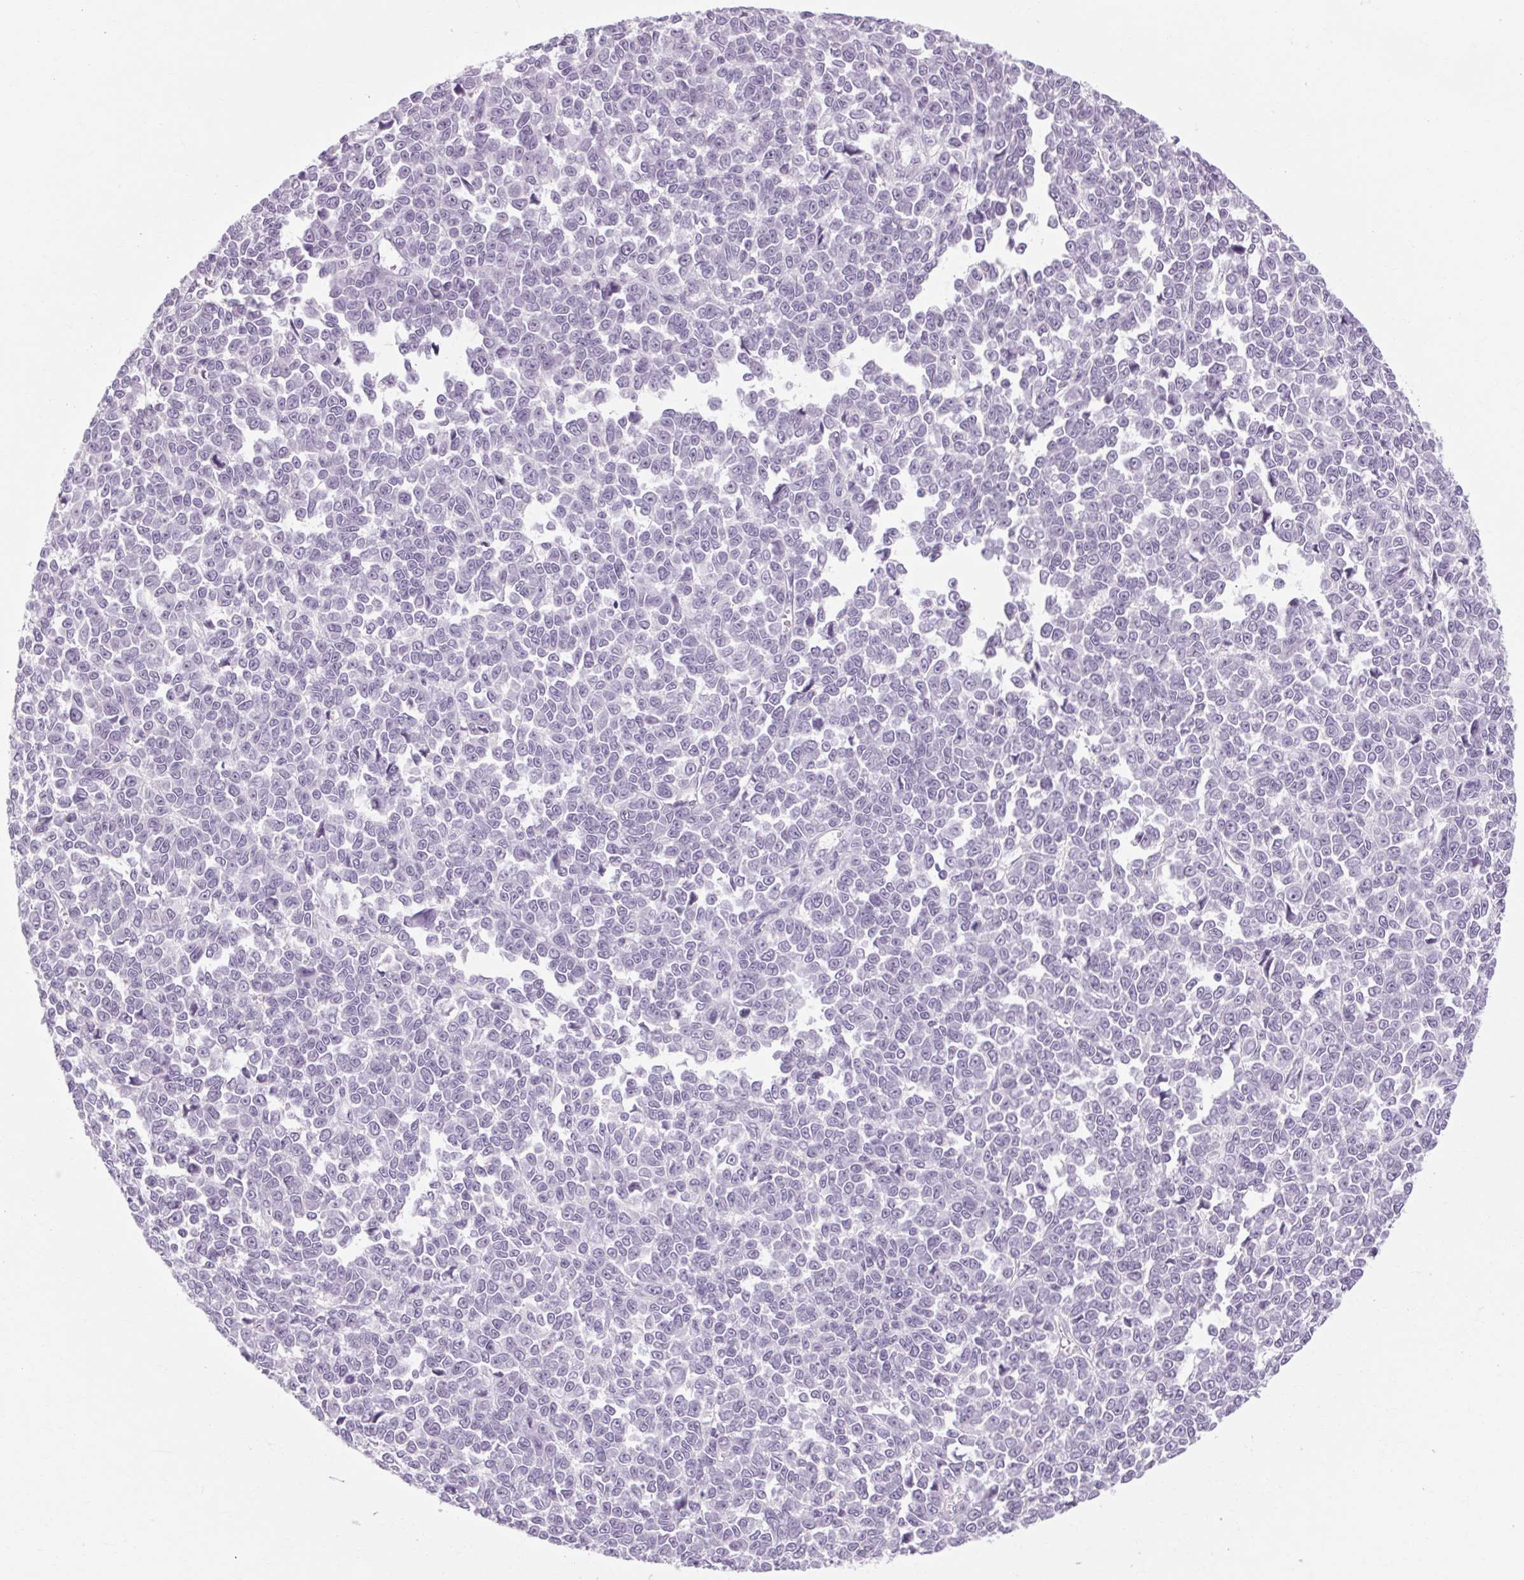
{"staining": {"intensity": "negative", "quantity": "none", "location": "none"}, "tissue": "melanoma", "cell_type": "Tumor cells", "image_type": "cancer", "snomed": [{"axis": "morphology", "description": "Malignant melanoma, NOS"}, {"axis": "topography", "description": "Skin"}], "caption": "Immunohistochemical staining of melanoma exhibits no significant staining in tumor cells. (Stains: DAB (3,3'-diaminobenzidine) immunohistochemistry with hematoxylin counter stain, Microscopy: brightfield microscopy at high magnification).", "gene": "POMC", "patient": {"sex": "female", "age": 95}}